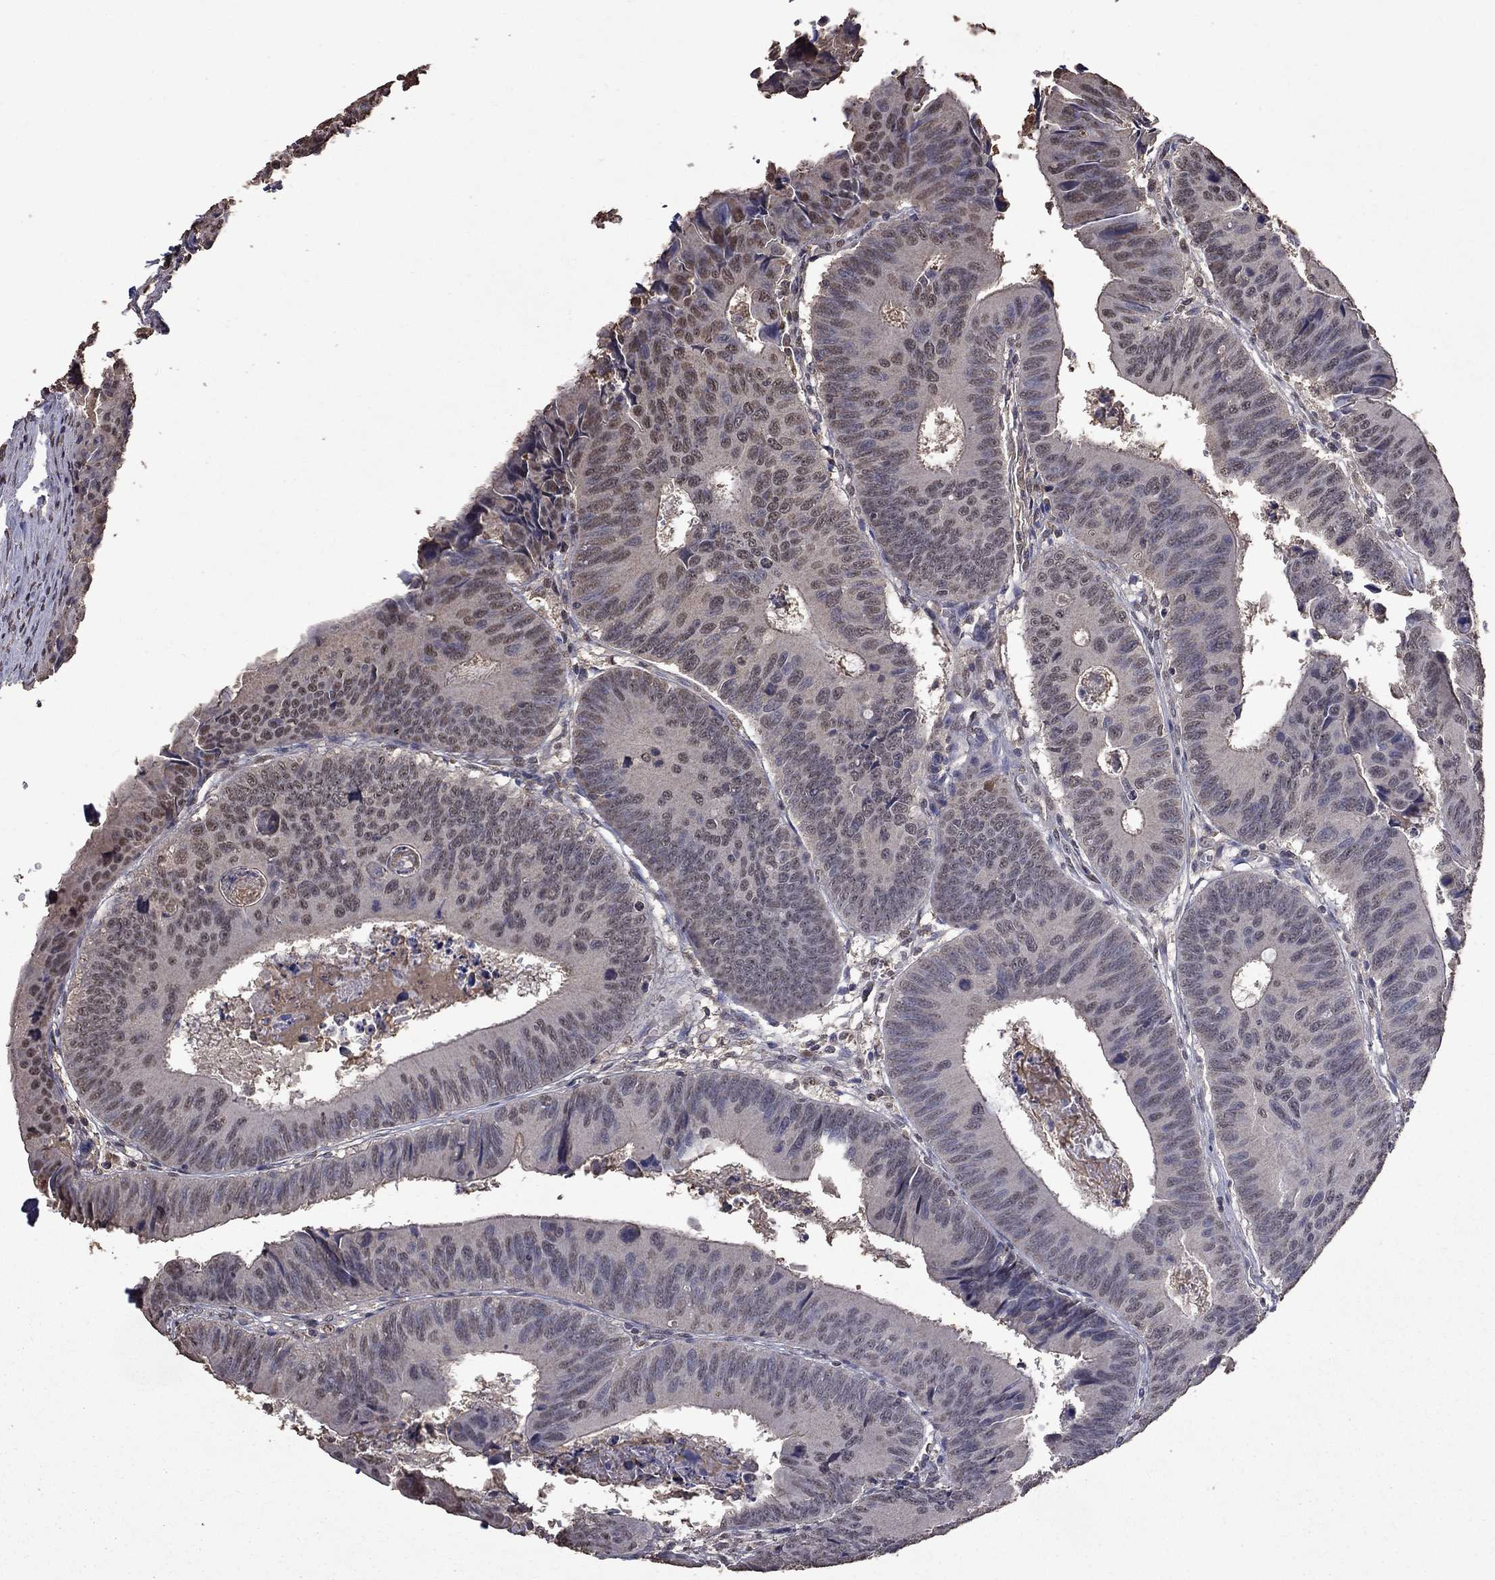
{"staining": {"intensity": "weak", "quantity": "<25%", "location": "nuclear"}, "tissue": "colorectal cancer", "cell_type": "Tumor cells", "image_type": "cancer", "snomed": [{"axis": "morphology", "description": "Adenocarcinoma, NOS"}, {"axis": "topography", "description": "Rectum"}], "caption": "This is an IHC photomicrograph of adenocarcinoma (colorectal). There is no positivity in tumor cells.", "gene": "SERPINA5", "patient": {"sex": "male", "age": 67}}